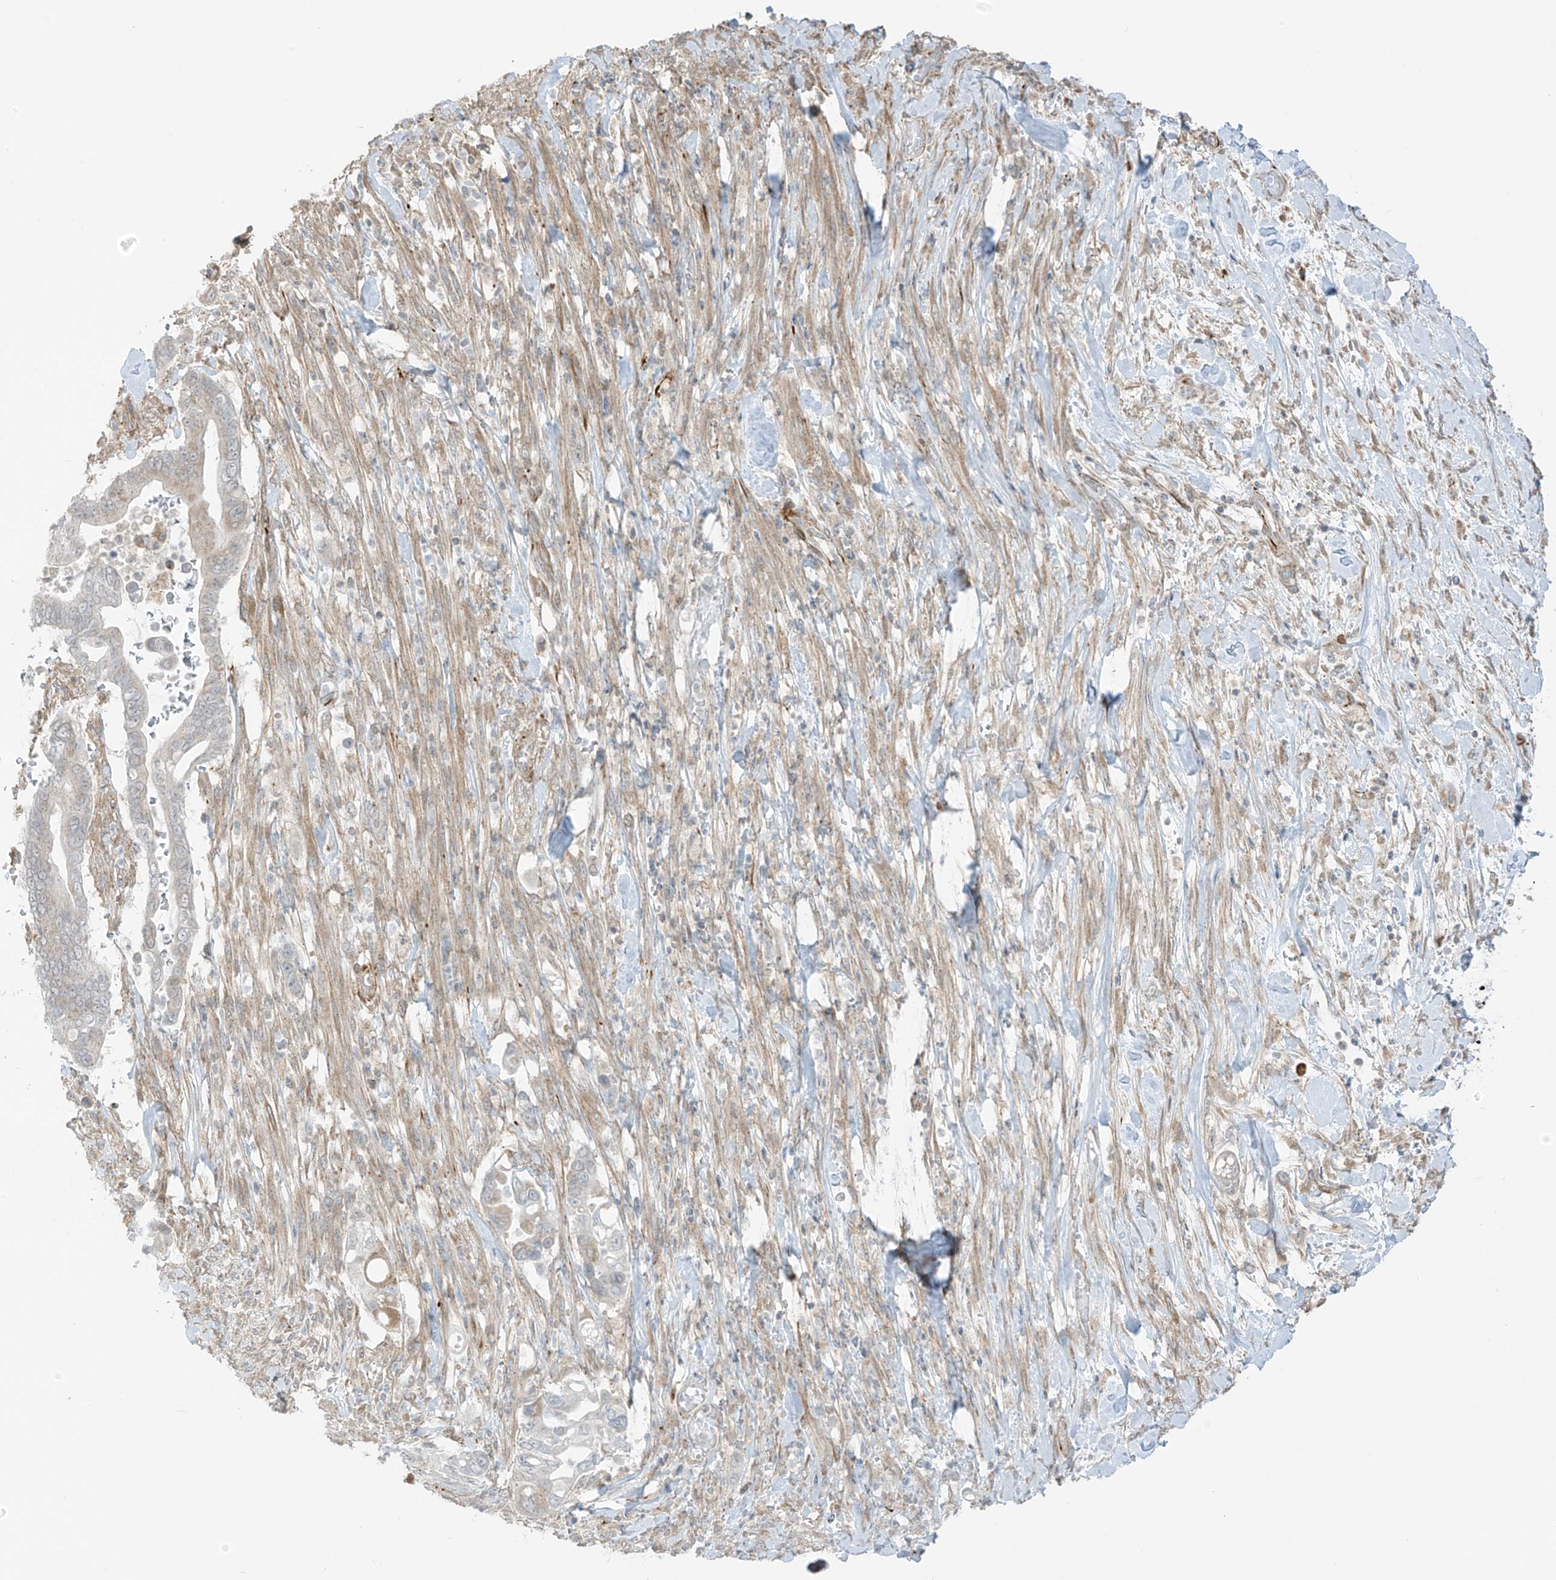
{"staining": {"intensity": "negative", "quantity": "none", "location": "none"}, "tissue": "pancreatic cancer", "cell_type": "Tumor cells", "image_type": "cancer", "snomed": [{"axis": "morphology", "description": "Adenocarcinoma, NOS"}, {"axis": "topography", "description": "Pancreas"}], "caption": "The immunohistochemistry (IHC) photomicrograph has no significant positivity in tumor cells of pancreatic adenocarcinoma tissue.", "gene": "HS6ST2", "patient": {"sex": "male", "age": 68}}